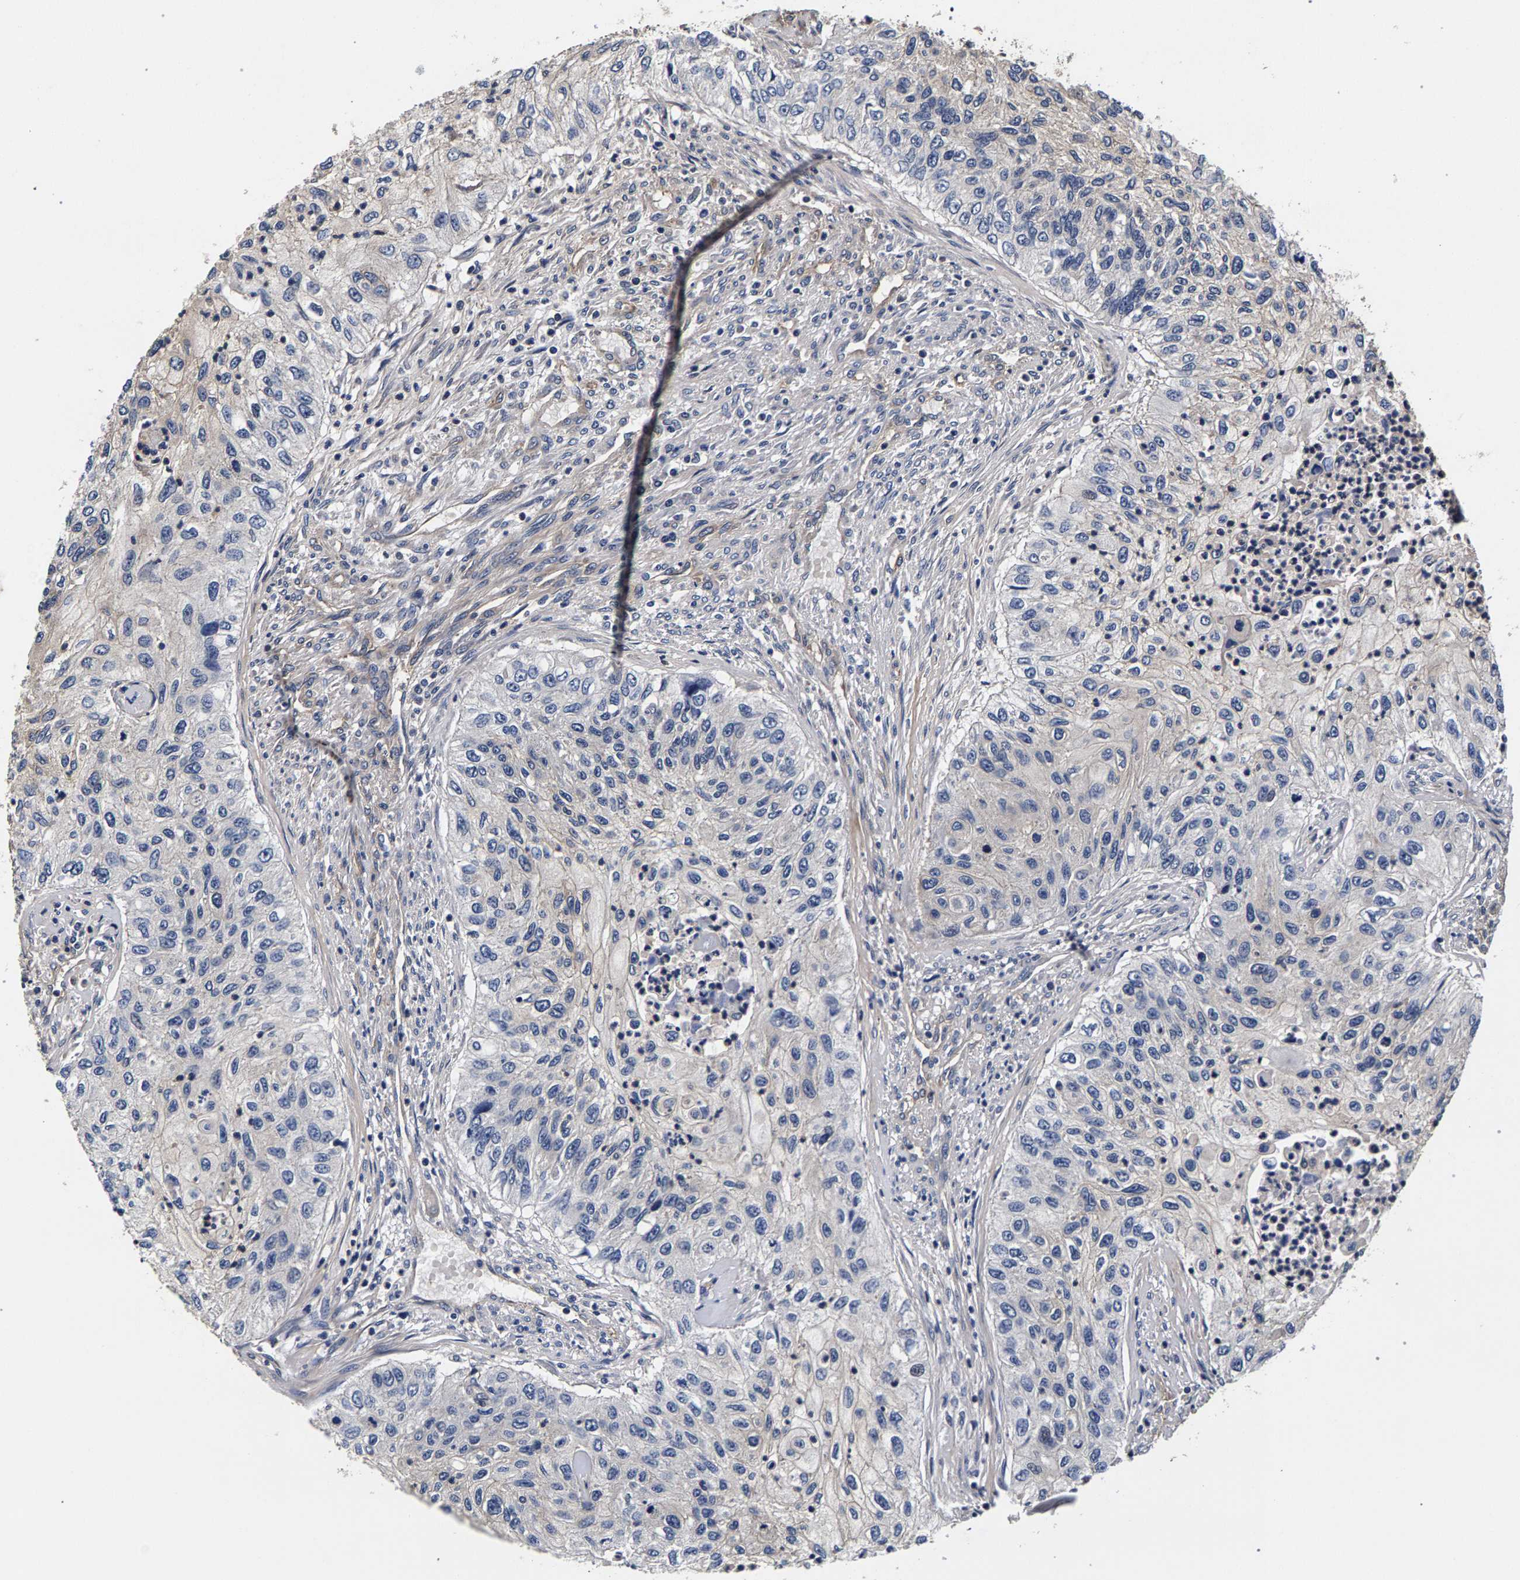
{"staining": {"intensity": "weak", "quantity": "<25%", "location": "cytoplasmic/membranous"}, "tissue": "urothelial cancer", "cell_type": "Tumor cells", "image_type": "cancer", "snomed": [{"axis": "morphology", "description": "Urothelial carcinoma, High grade"}, {"axis": "topography", "description": "Urinary bladder"}], "caption": "IHC of human high-grade urothelial carcinoma reveals no expression in tumor cells.", "gene": "MARCHF7", "patient": {"sex": "female", "age": 60}}